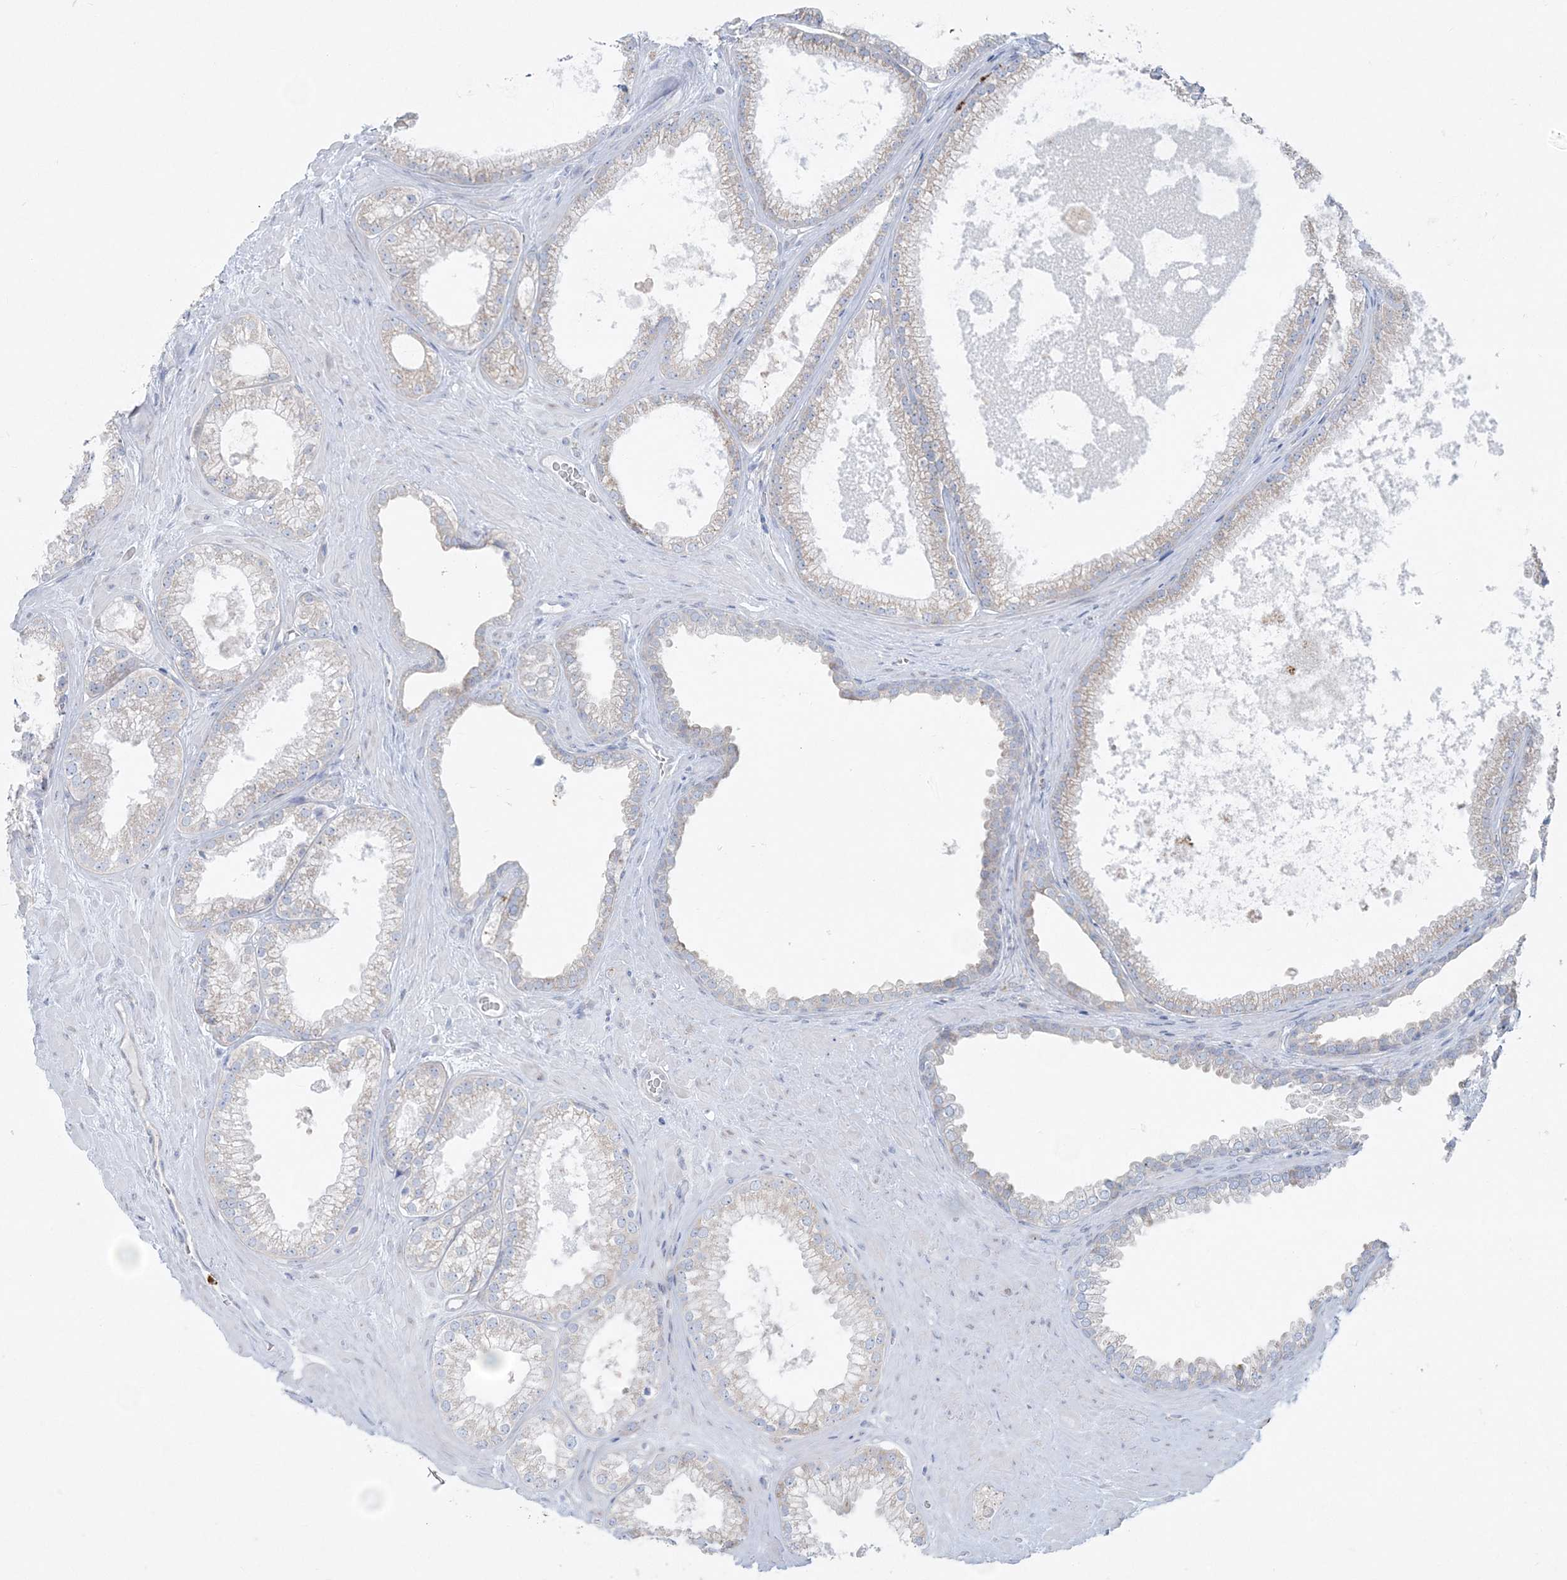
{"staining": {"intensity": "negative", "quantity": "none", "location": "none"}, "tissue": "prostate cancer", "cell_type": "Tumor cells", "image_type": "cancer", "snomed": [{"axis": "morphology", "description": "Adenocarcinoma, Low grade"}, {"axis": "topography", "description": "Prostate"}], "caption": "There is no significant staining in tumor cells of prostate cancer.", "gene": "CCNJ", "patient": {"sex": "male", "age": 62}}